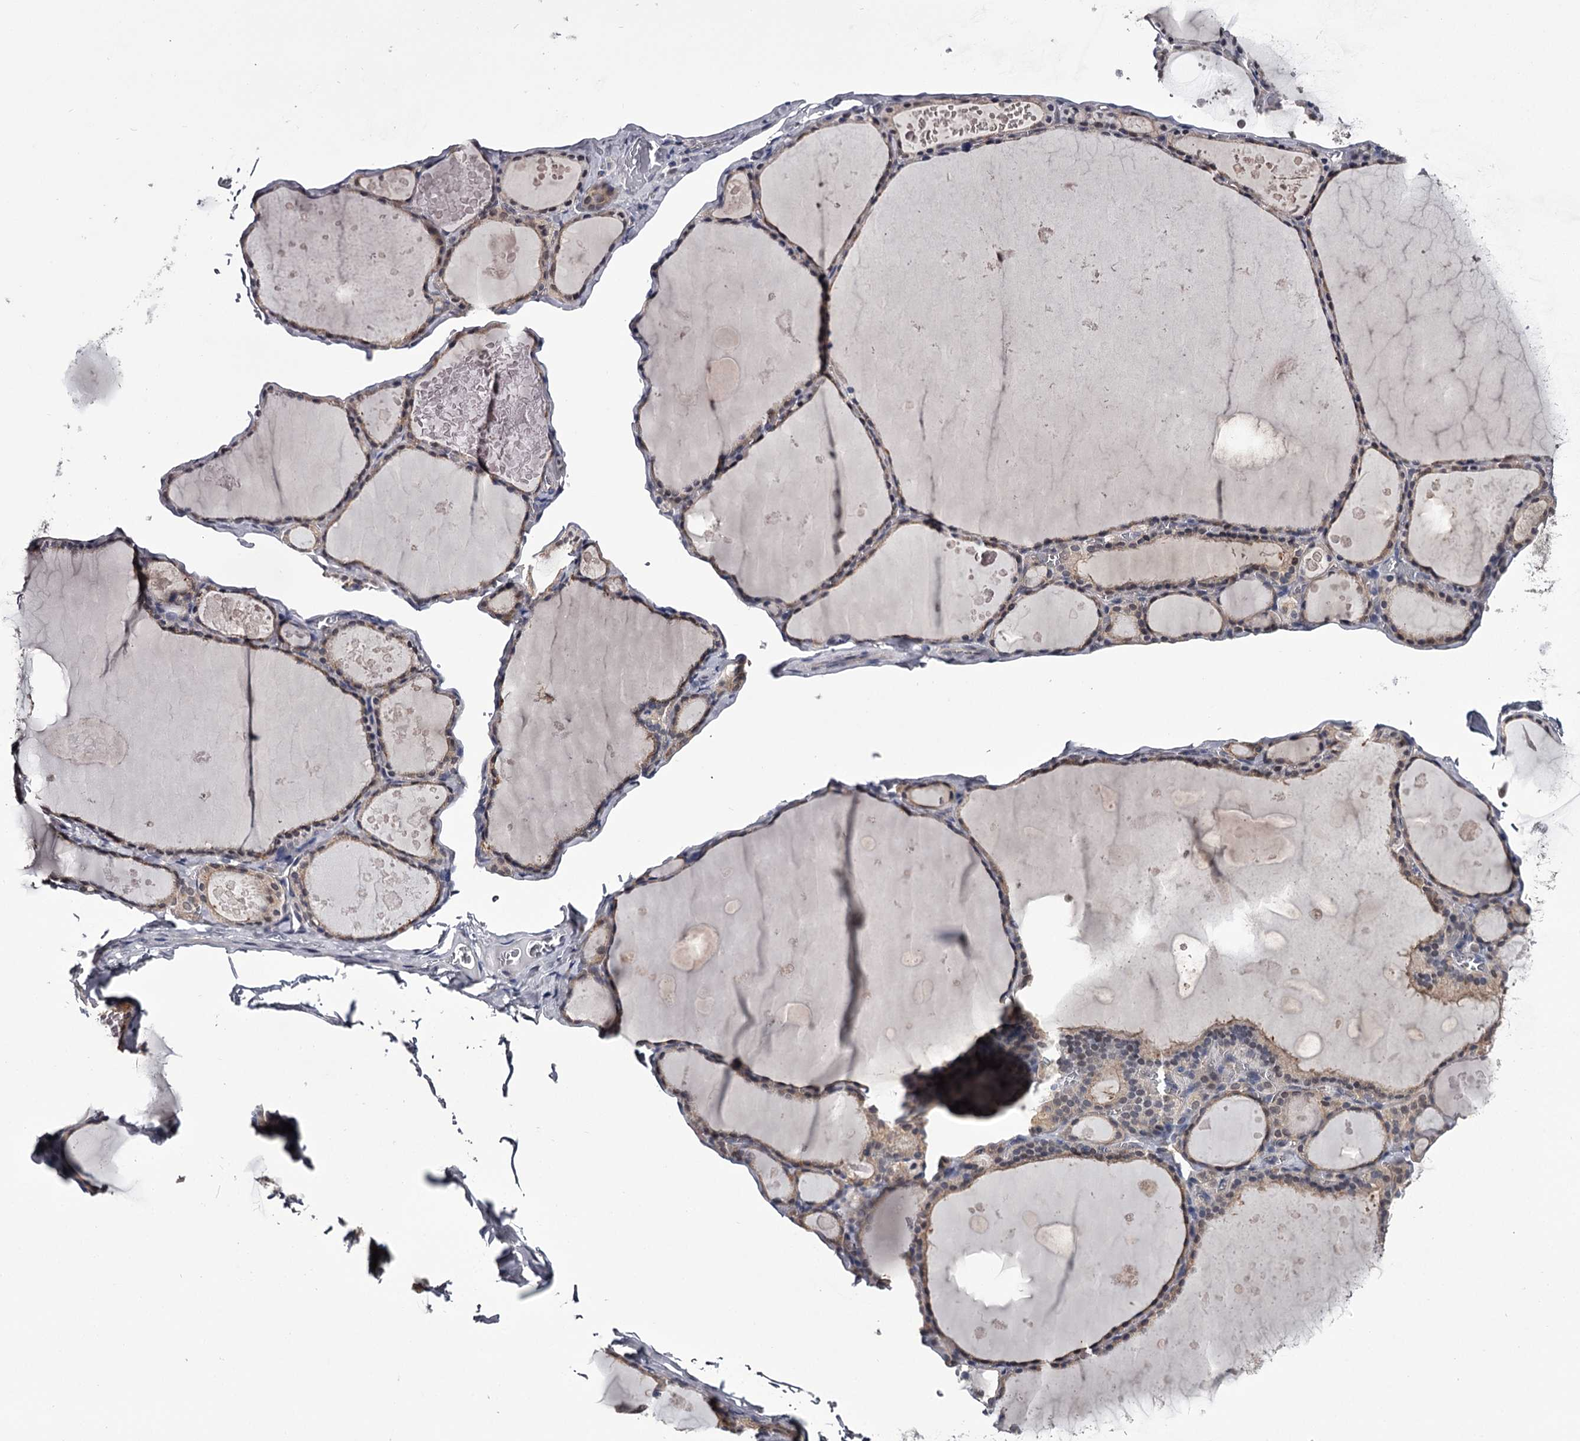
{"staining": {"intensity": "moderate", "quantity": ">75%", "location": "cytoplasmic/membranous,nuclear"}, "tissue": "thyroid gland", "cell_type": "Glandular cells", "image_type": "normal", "snomed": [{"axis": "morphology", "description": "Normal tissue, NOS"}, {"axis": "topography", "description": "Thyroid gland"}], "caption": "Moderate cytoplasmic/membranous,nuclear positivity is identified in about >75% of glandular cells in unremarkable thyroid gland. The staining was performed using DAB, with brown indicating positive protein expression. Nuclei are stained blue with hematoxylin.", "gene": "GSTO1", "patient": {"sex": "male", "age": 56}}